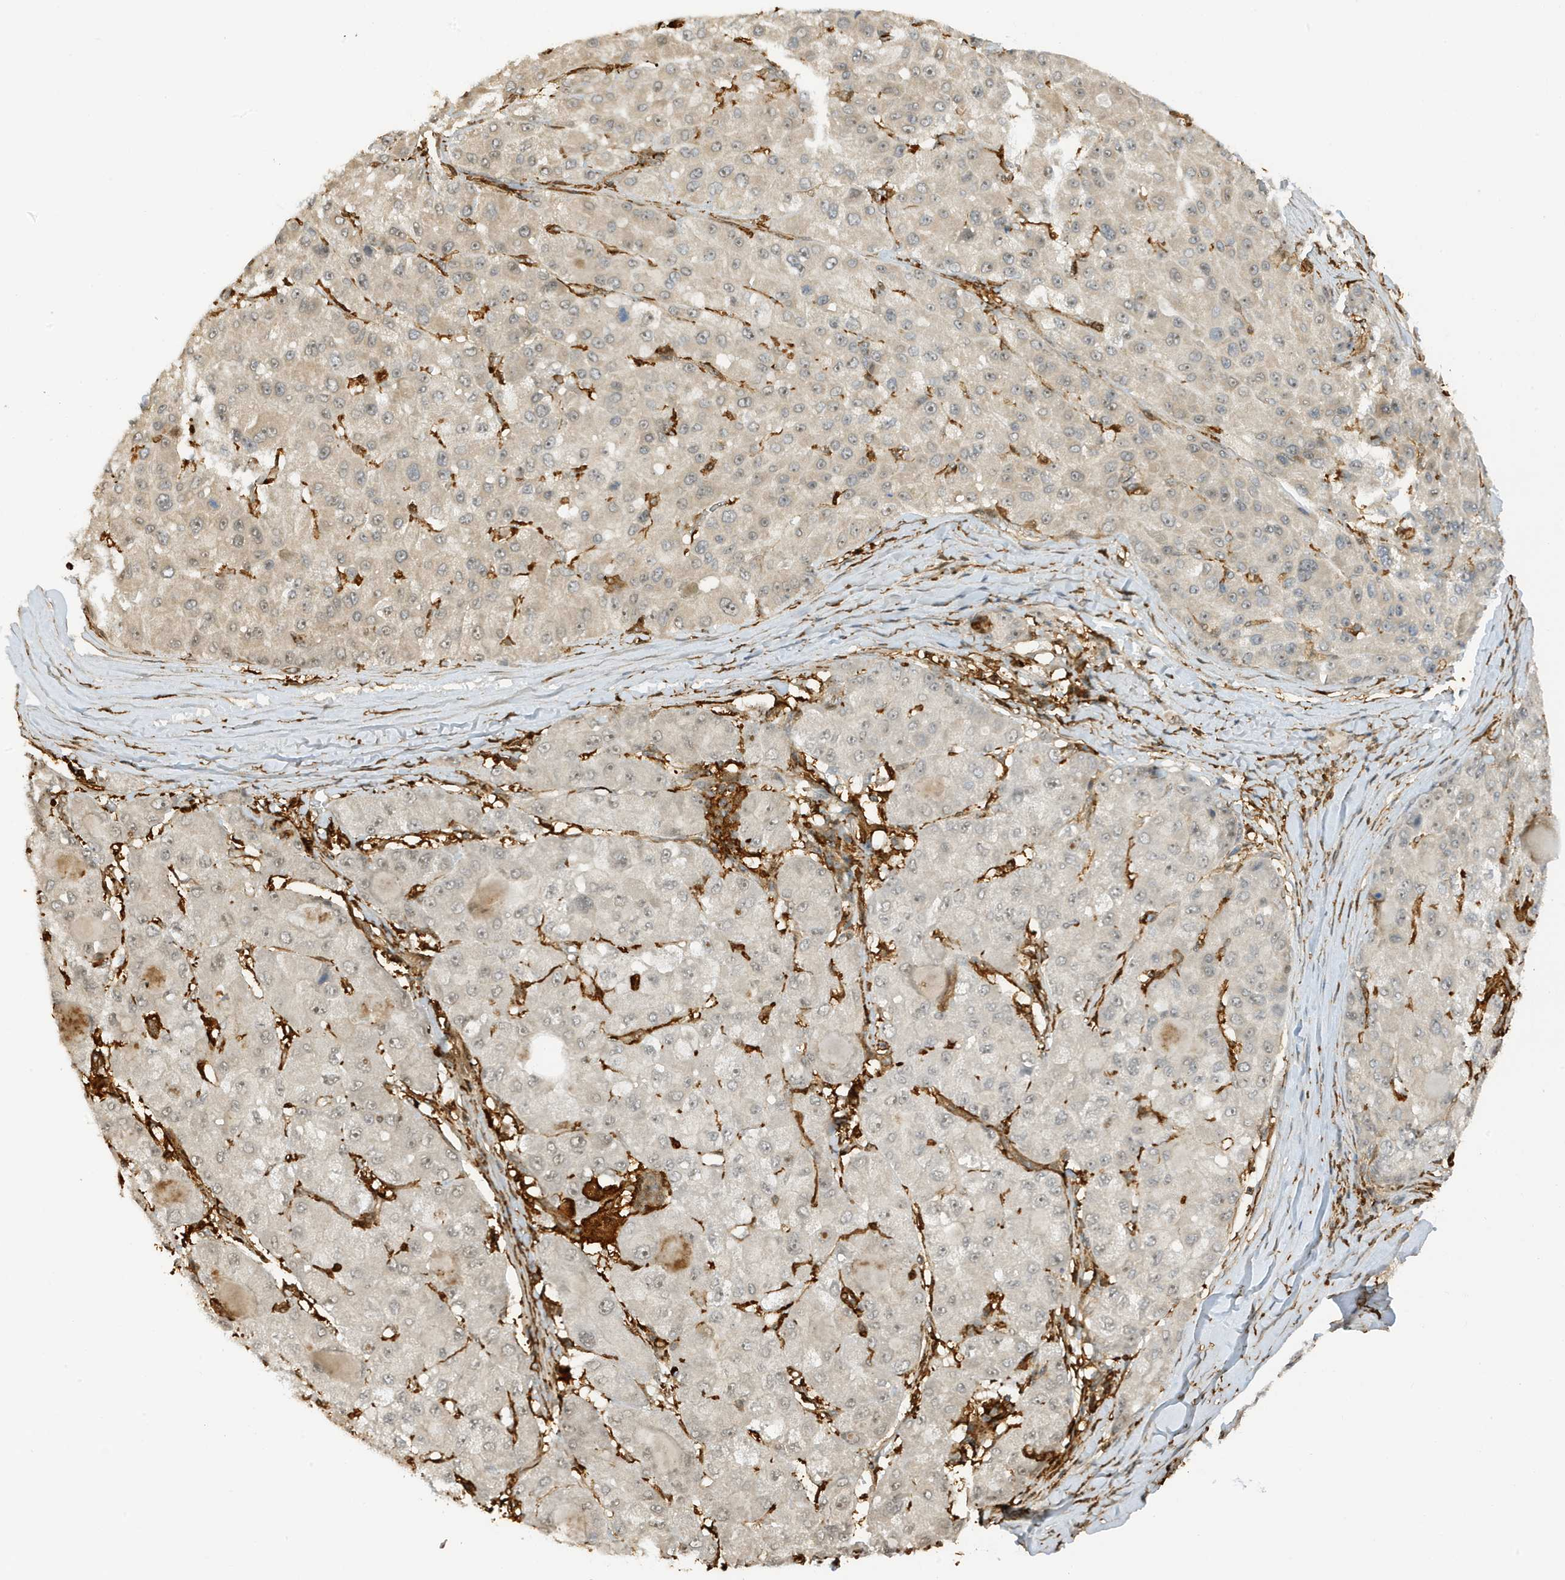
{"staining": {"intensity": "weak", "quantity": "<25%", "location": "cytoplasmic/membranous"}, "tissue": "liver cancer", "cell_type": "Tumor cells", "image_type": "cancer", "snomed": [{"axis": "morphology", "description": "Carcinoma, Hepatocellular, NOS"}, {"axis": "topography", "description": "Liver"}], "caption": "Photomicrograph shows no significant protein positivity in tumor cells of hepatocellular carcinoma (liver). The staining is performed using DAB (3,3'-diaminobenzidine) brown chromogen with nuclei counter-stained in using hematoxylin.", "gene": "PHACTR2", "patient": {"sex": "male", "age": 80}}